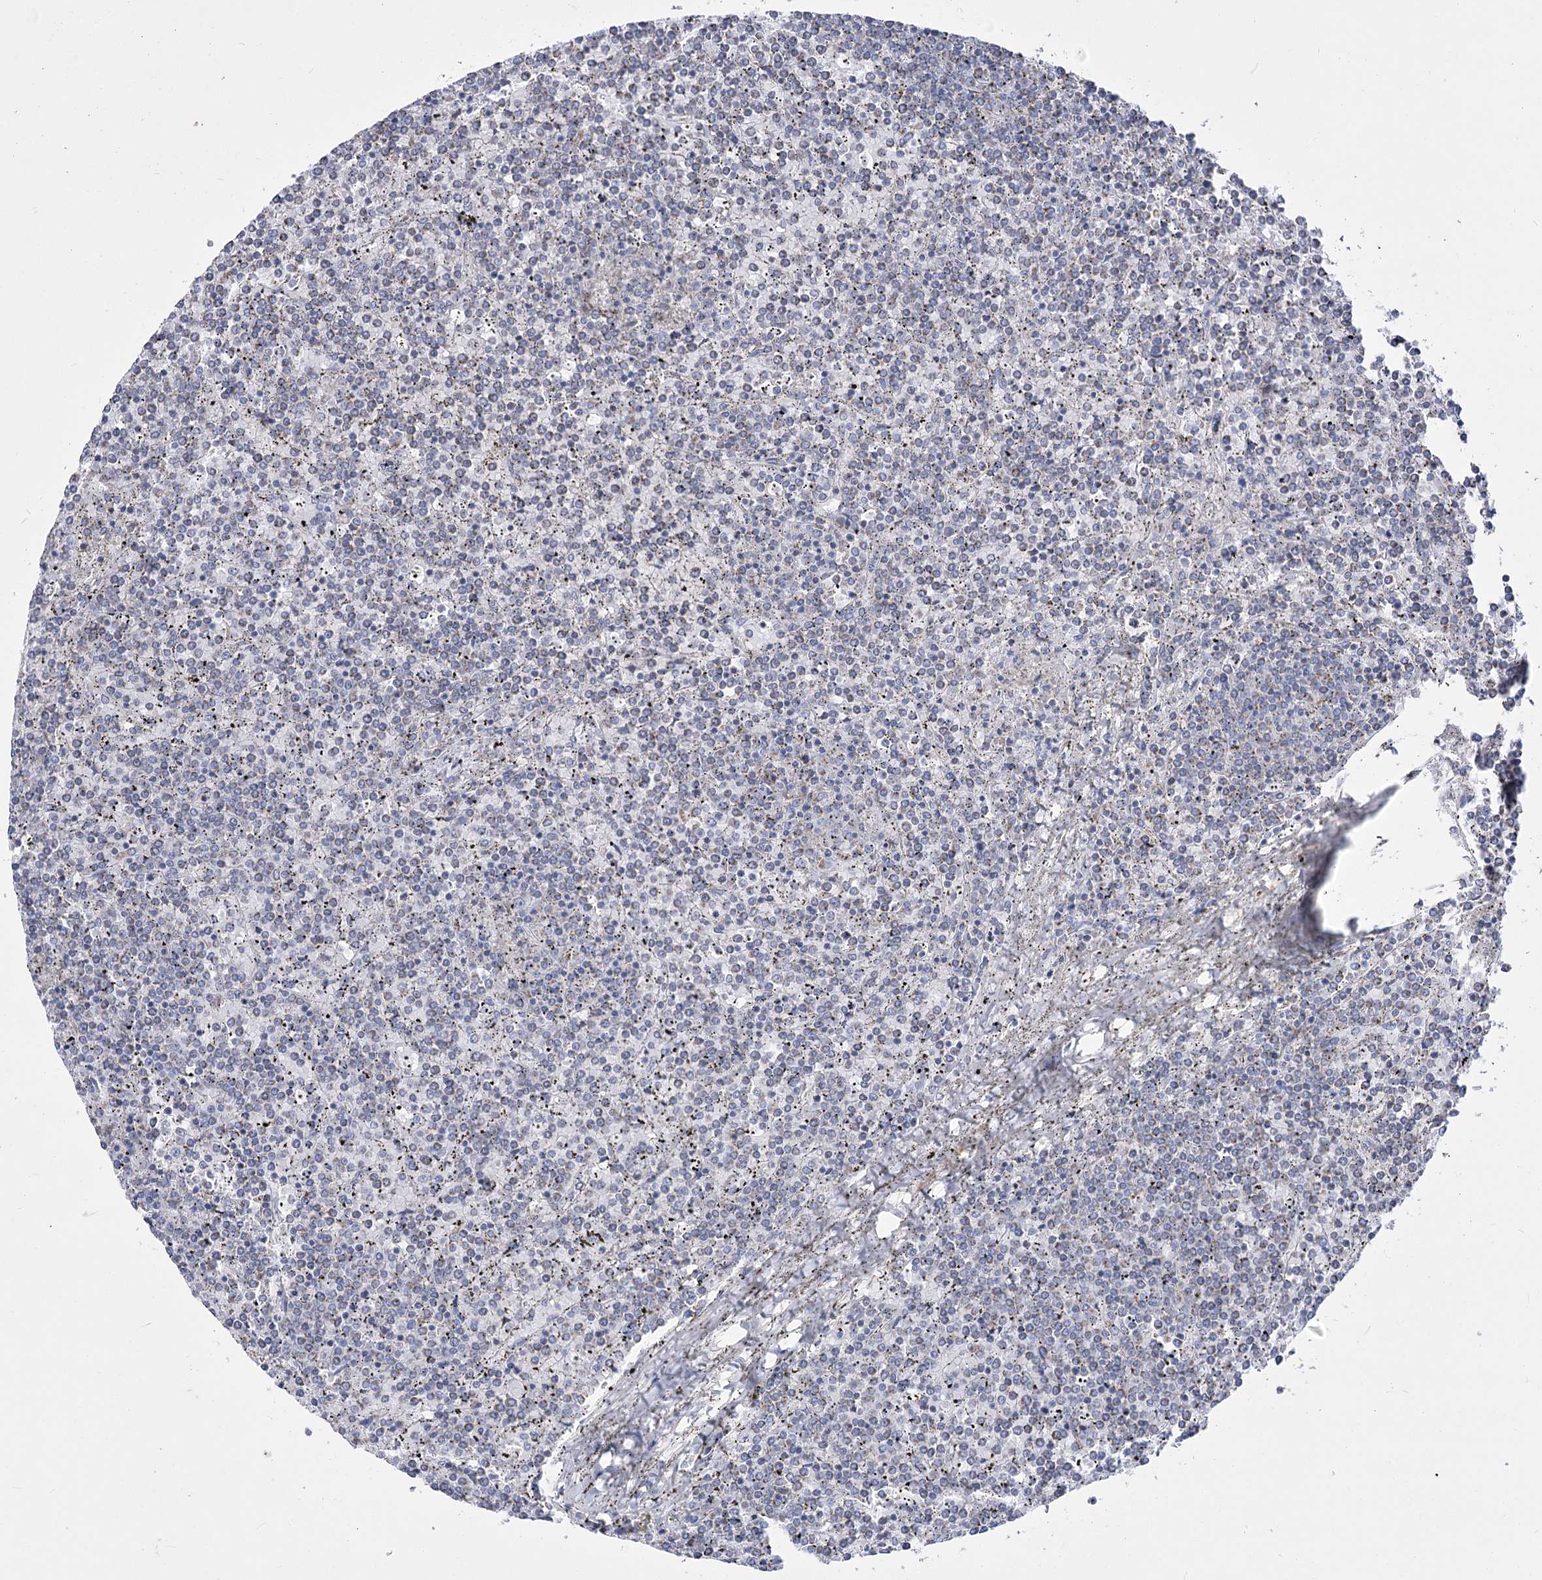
{"staining": {"intensity": "negative", "quantity": "none", "location": "none"}, "tissue": "lymphoma", "cell_type": "Tumor cells", "image_type": "cancer", "snomed": [{"axis": "morphology", "description": "Malignant lymphoma, non-Hodgkin's type, Low grade"}, {"axis": "topography", "description": "Spleen"}], "caption": "DAB (3,3'-diaminobenzidine) immunohistochemical staining of human malignant lymphoma, non-Hodgkin's type (low-grade) shows no significant expression in tumor cells.", "gene": "PDHB", "patient": {"sex": "female", "age": 19}}